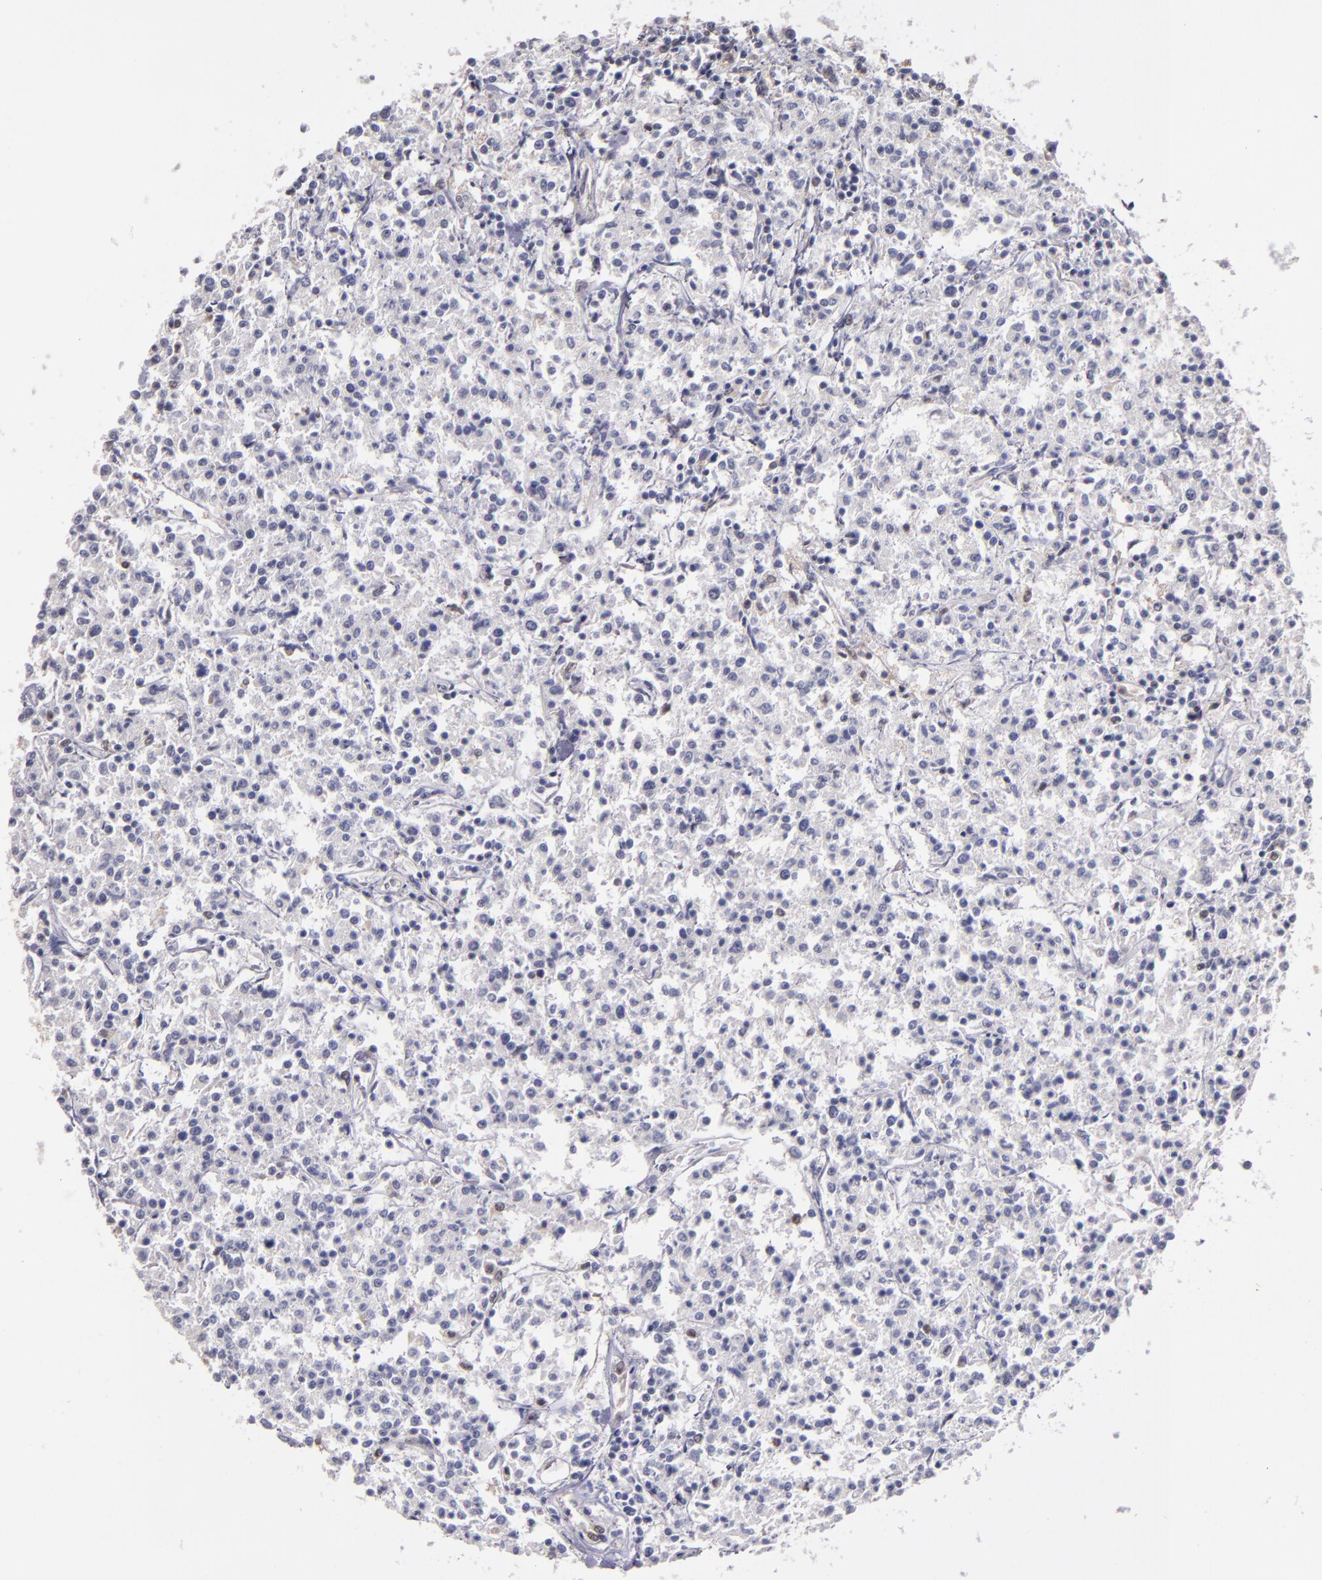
{"staining": {"intensity": "negative", "quantity": "none", "location": "none"}, "tissue": "lymphoma", "cell_type": "Tumor cells", "image_type": "cancer", "snomed": [{"axis": "morphology", "description": "Malignant lymphoma, non-Hodgkin's type, Low grade"}, {"axis": "topography", "description": "Small intestine"}], "caption": "The image shows no staining of tumor cells in low-grade malignant lymphoma, non-Hodgkin's type.", "gene": "CASP1", "patient": {"sex": "female", "age": 59}}